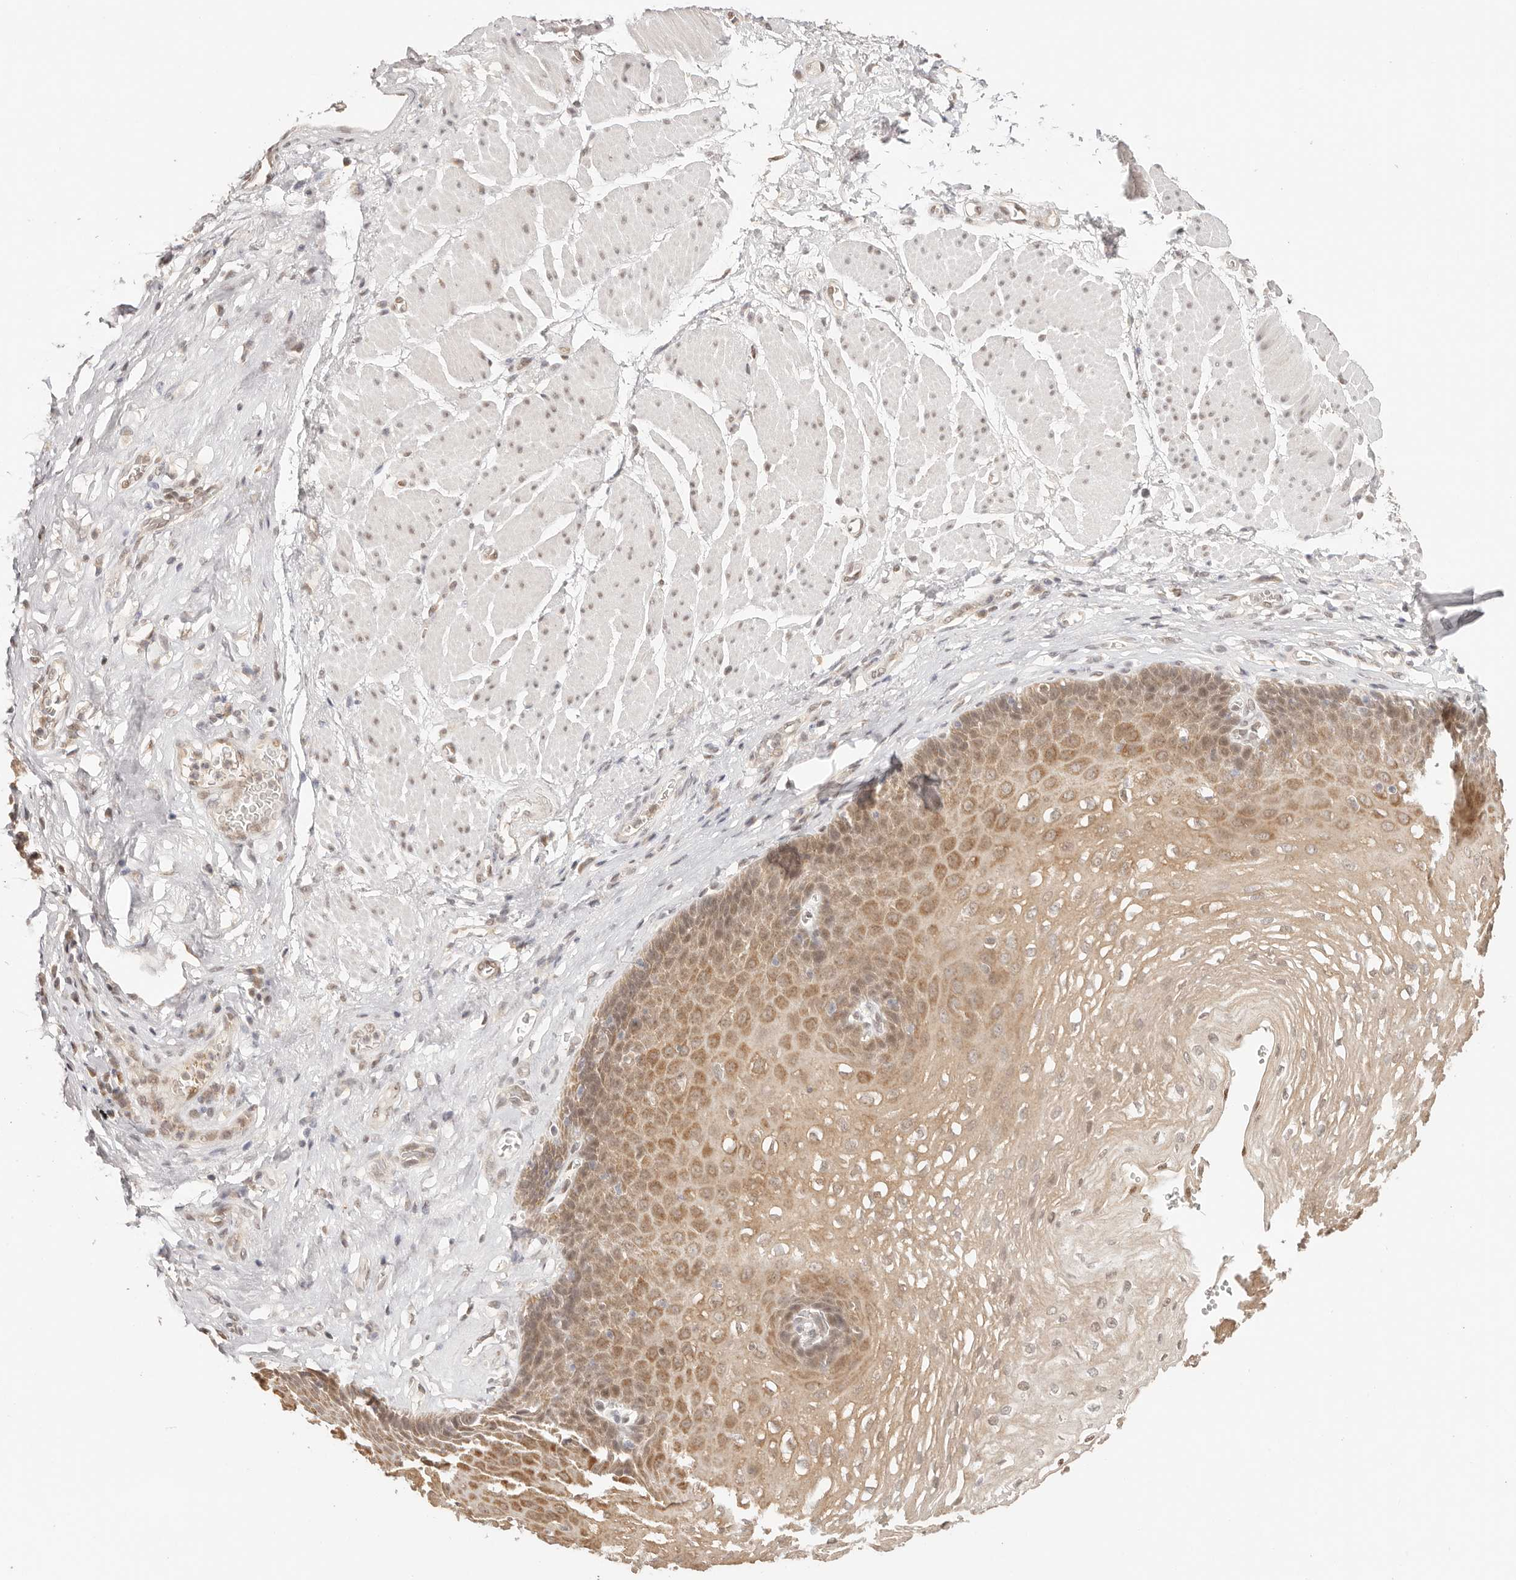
{"staining": {"intensity": "moderate", "quantity": ">75%", "location": "cytoplasmic/membranous"}, "tissue": "esophagus", "cell_type": "Squamous epithelial cells", "image_type": "normal", "snomed": [{"axis": "morphology", "description": "Normal tissue, NOS"}, {"axis": "topography", "description": "Esophagus"}], "caption": "This is a micrograph of immunohistochemistry staining of unremarkable esophagus, which shows moderate expression in the cytoplasmic/membranous of squamous epithelial cells.", "gene": "RFC3", "patient": {"sex": "female", "age": 66}}